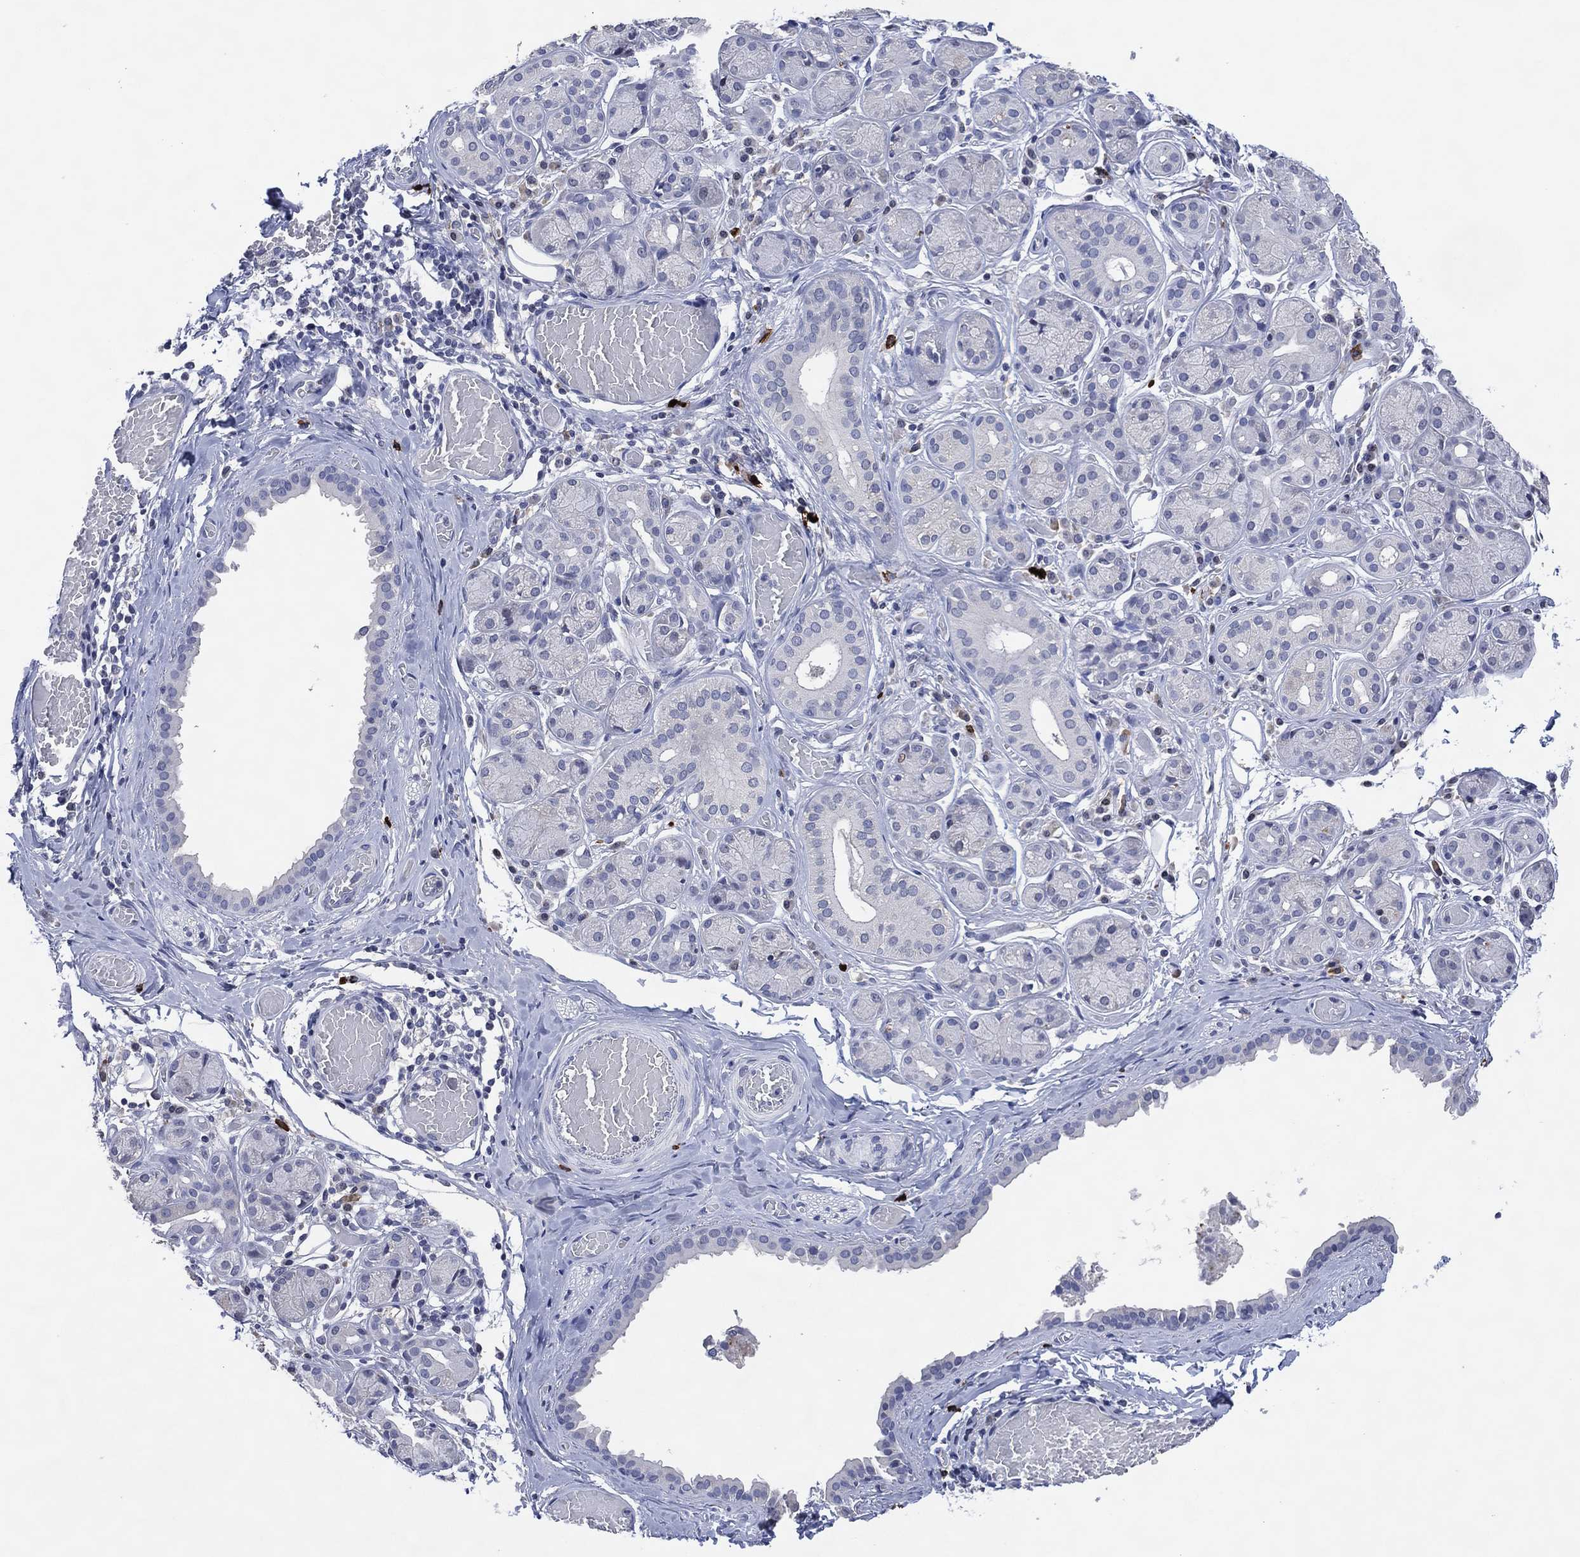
{"staining": {"intensity": "negative", "quantity": "none", "location": "none"}, "tissue": "salivary gland", "cell_type": "Glandular cells", "image_type": "normal", "snomed": [{"axis": "morphology", "description": "Normal tissue, NOS"}, {"axis": "topography", "description": "Salivary gland"}, {"axis": "topography", "description": "Peripheral nerve tissue"}], "caption": "DAB immunohistochemical staining of benign human salivary gland exhibits no significant staining in glandular cells.", "gene": "USP26", "patient": {"sex": "male", "age": 71}}